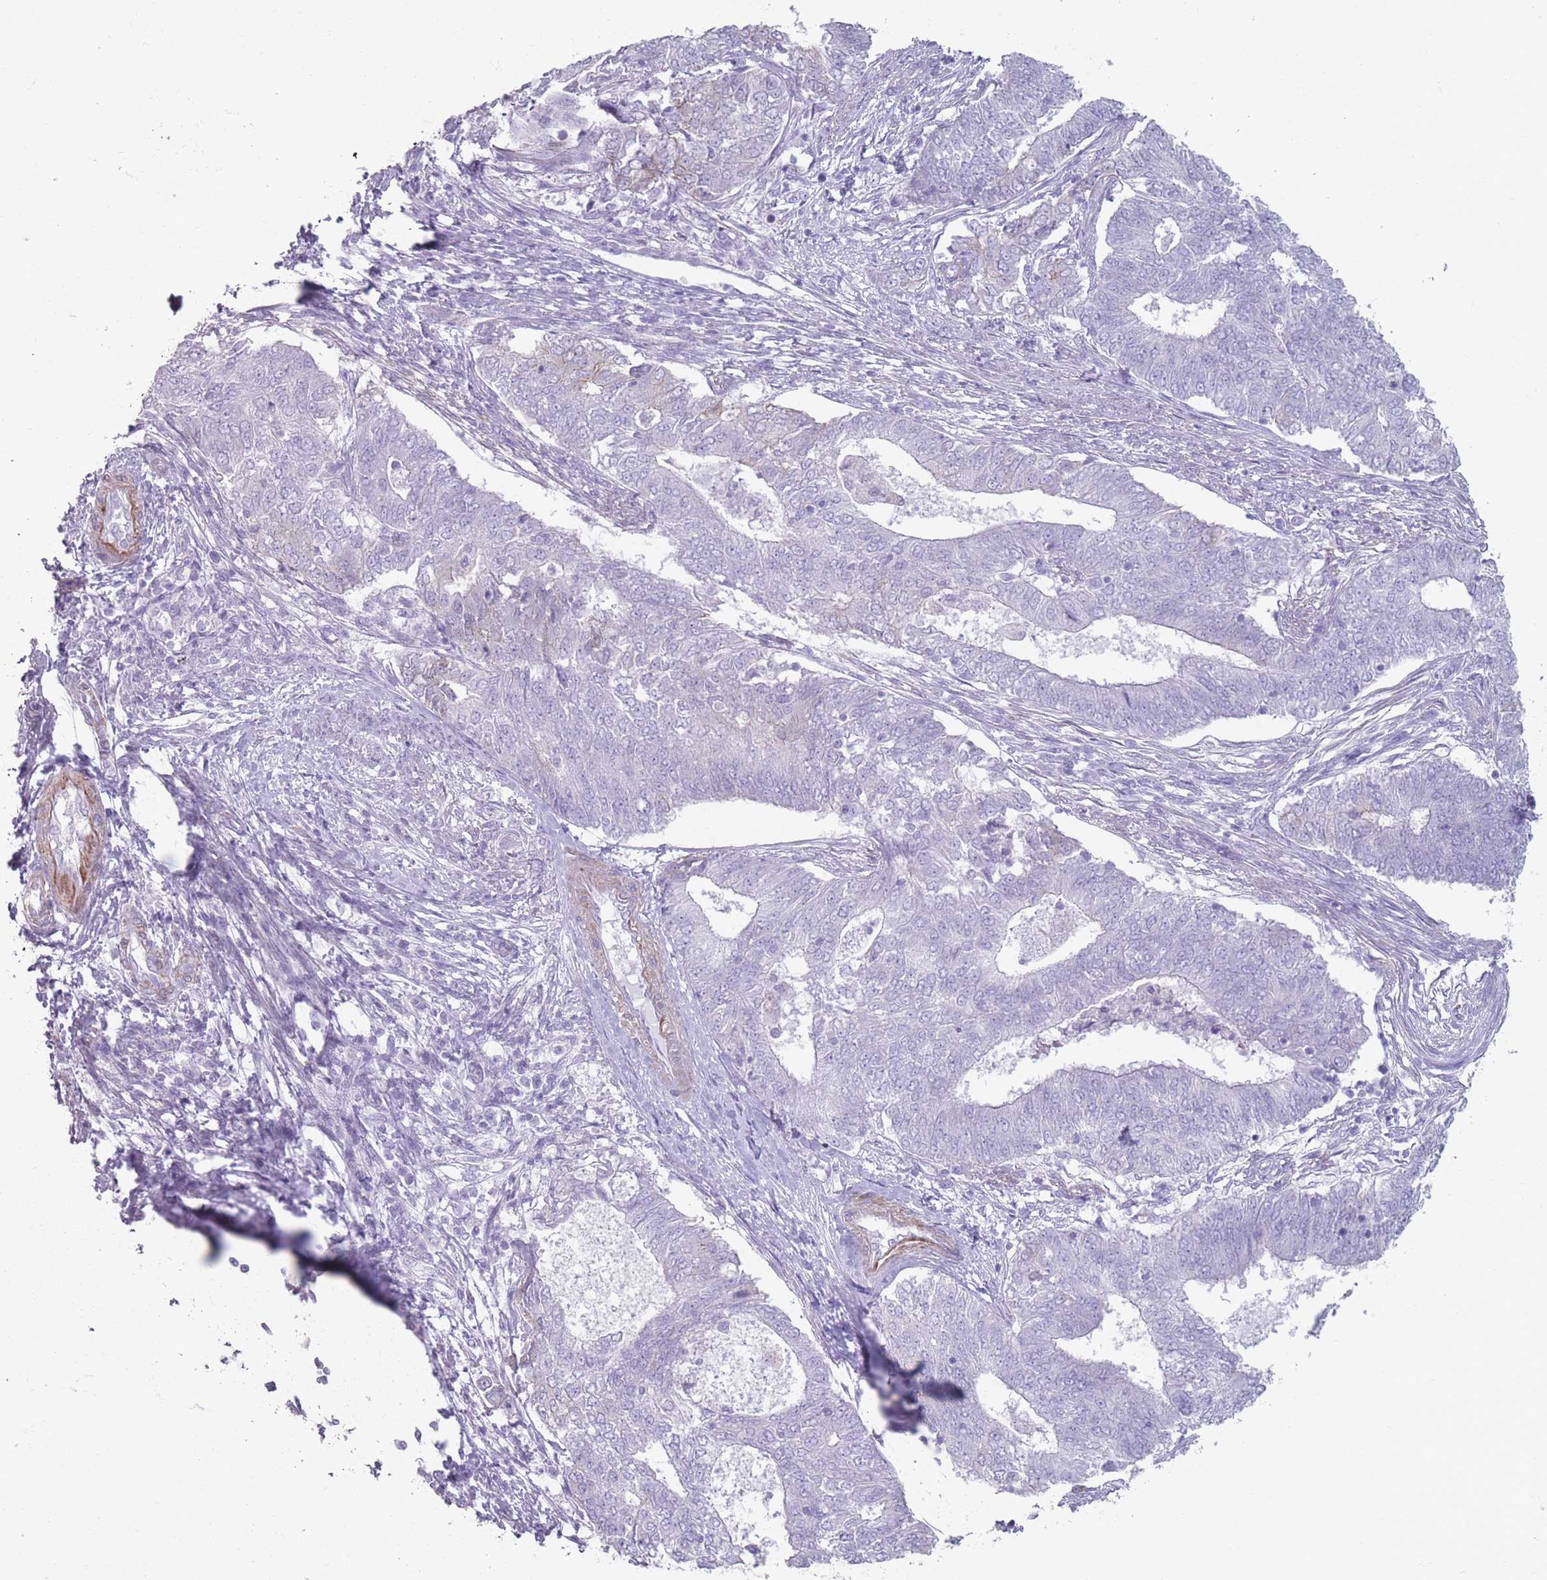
{"staining": {"intensity": "negative", "quantity": "none", "location": "none"}, "tissue": "endometrial cancer", "cell_type": "Tumor cells", "image_type": "cancer", "snomed": [{"axis": "morphology", "description": "Adenocarcinoma, NOS"}, {"axis": "topography", "description": "Endometrium"}], "caption": "Tumor cells show no significant protein positivity in endometrial adenocarcinoma. (DAB IHC with hematoxylin counter stain).", "gene": "RHBG", "patient": {"sex": "female", "age": 62}}